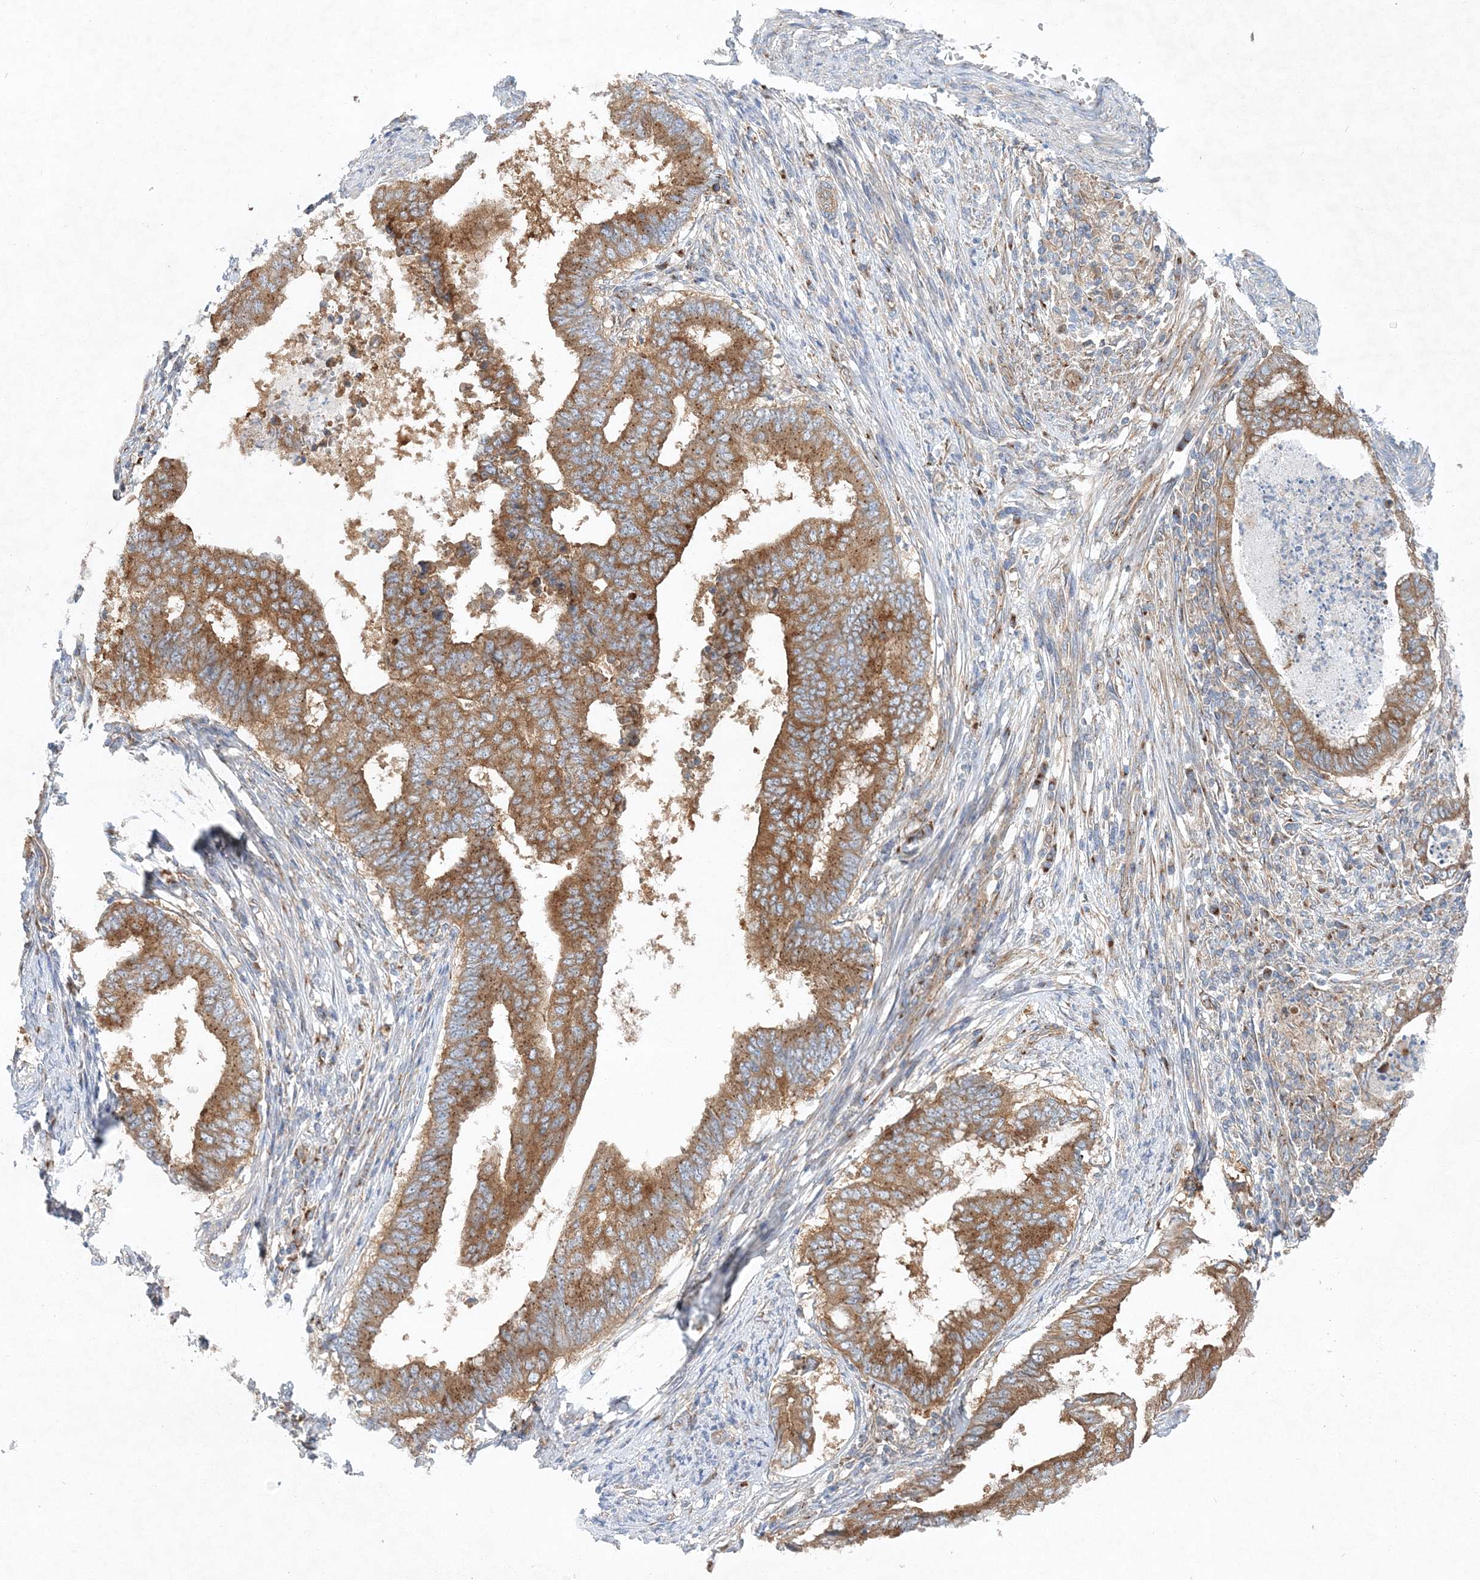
{"staining": {"intensity": "moderate", "quantity": ">75%", "location": "cytoplasmic/membranous"}, "tissue": "endometrial cancer", "cell_type": "Tumor cells", "image_type": "cancer", "snomed": [{"axis": "morphology", "description": "Polyp, NOS"}, {"axis": "morphology", "description": "Adenocarcinoma, NOS"}, {"axis": "morphology", "description": "Adenoma, NOS"}, {"axis": "topography", "description": "Endometrium"}], "caption": "Endometrial cancer stained for a protein exhibits moderate cytoplasmic/membranous positivity in tumor cells. Using DAB (brown) and hematoxylin (blue) stains, captured at high magnification using brightfield microscopy.", "gene": "SEC23IP", "patient": {"sex": "female", "age": 79}}